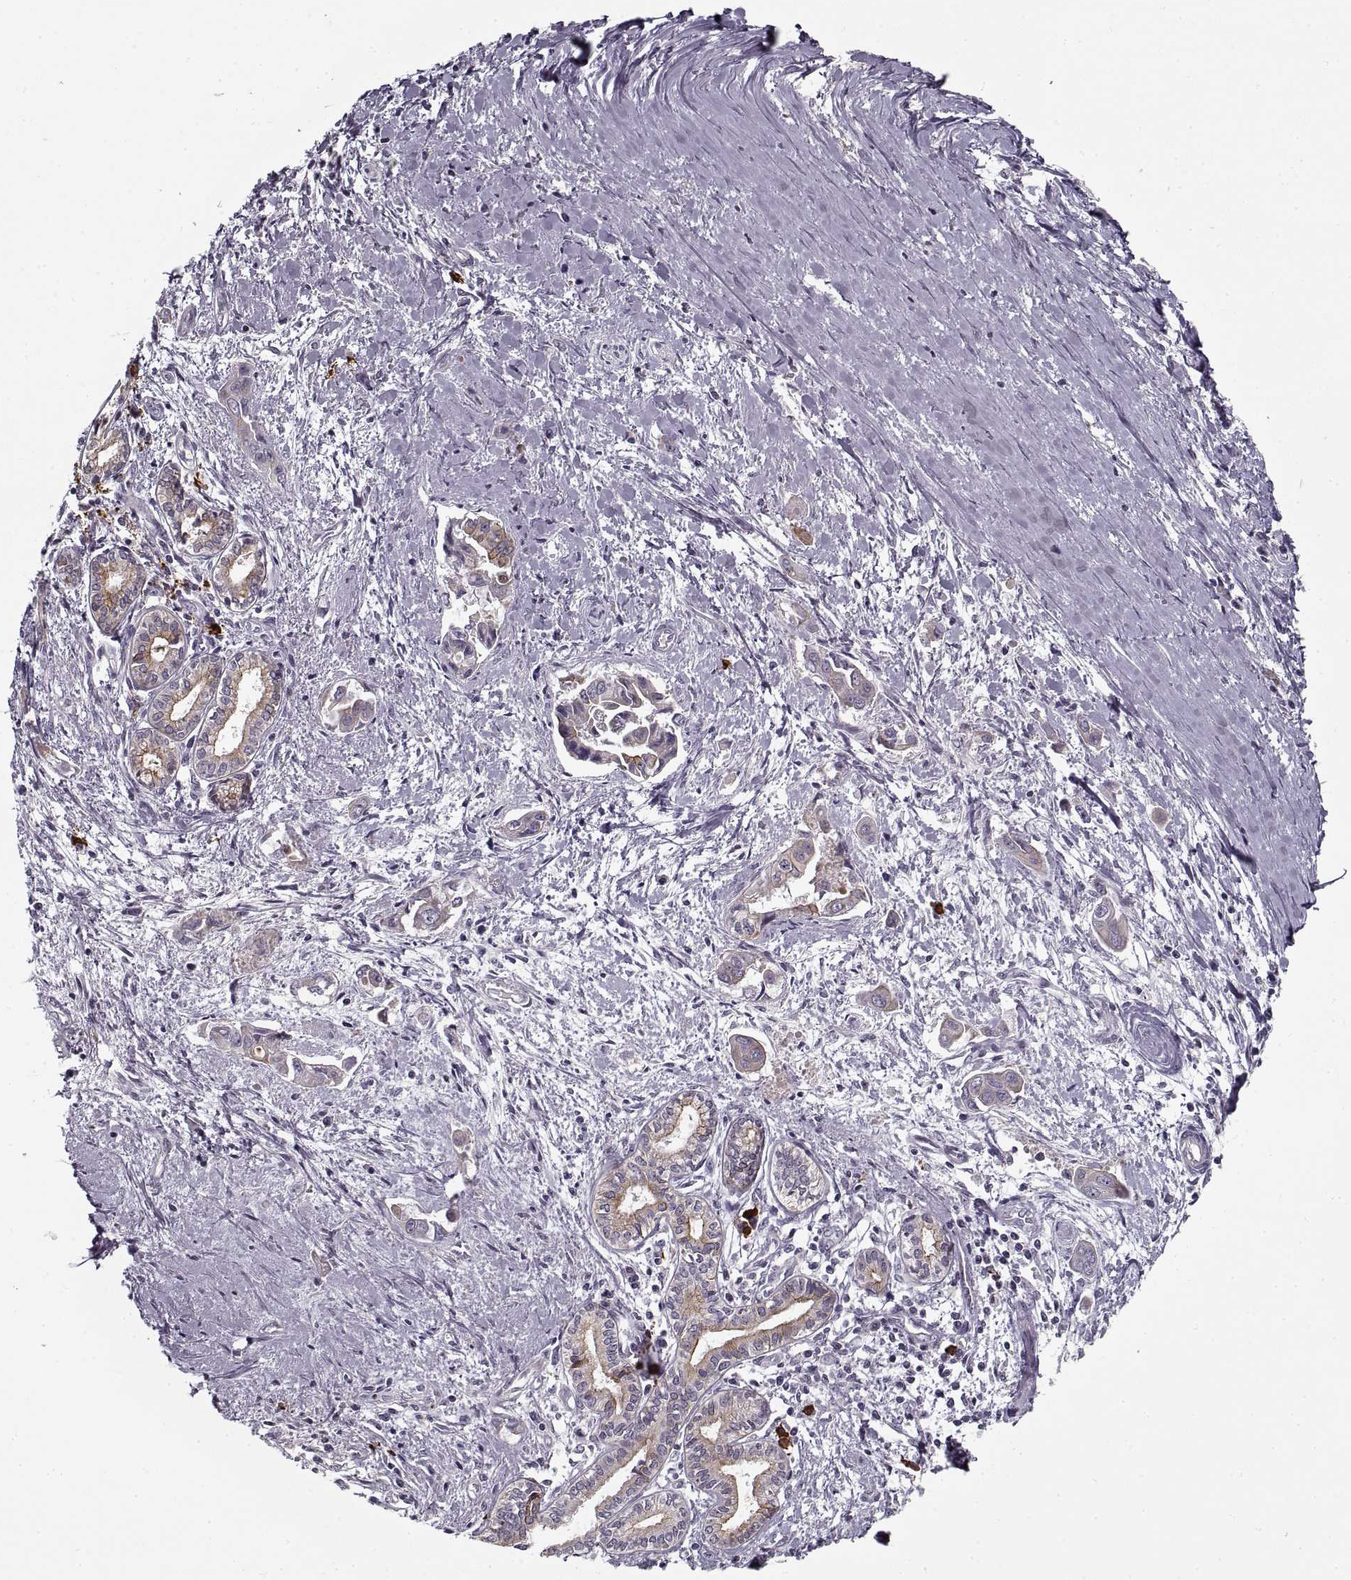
{"staining": {"intensity": "moderate", "quantity": "25%-75%", "location": "cytoplasmic/membranous"}, "tissue": "pancreatic cancer", "cell_type": "Tumor cells", "image_type": "cancer", "snomed": [{"axis": "morphology", "description": "Adenocarcinoma, NOS"}, {"axis": "topography", "description": "Pancreas"}], "caption": "This photomicrograph shows immunohistochemistry staining of pancreatic cancer (adenocarcinoma), with medium moderate cytoplasmic/membranous positivity in approximately 25%-75% of tumor cells.", "gene": "GAD2", "patient": {"sex": "male", "age": 60}}